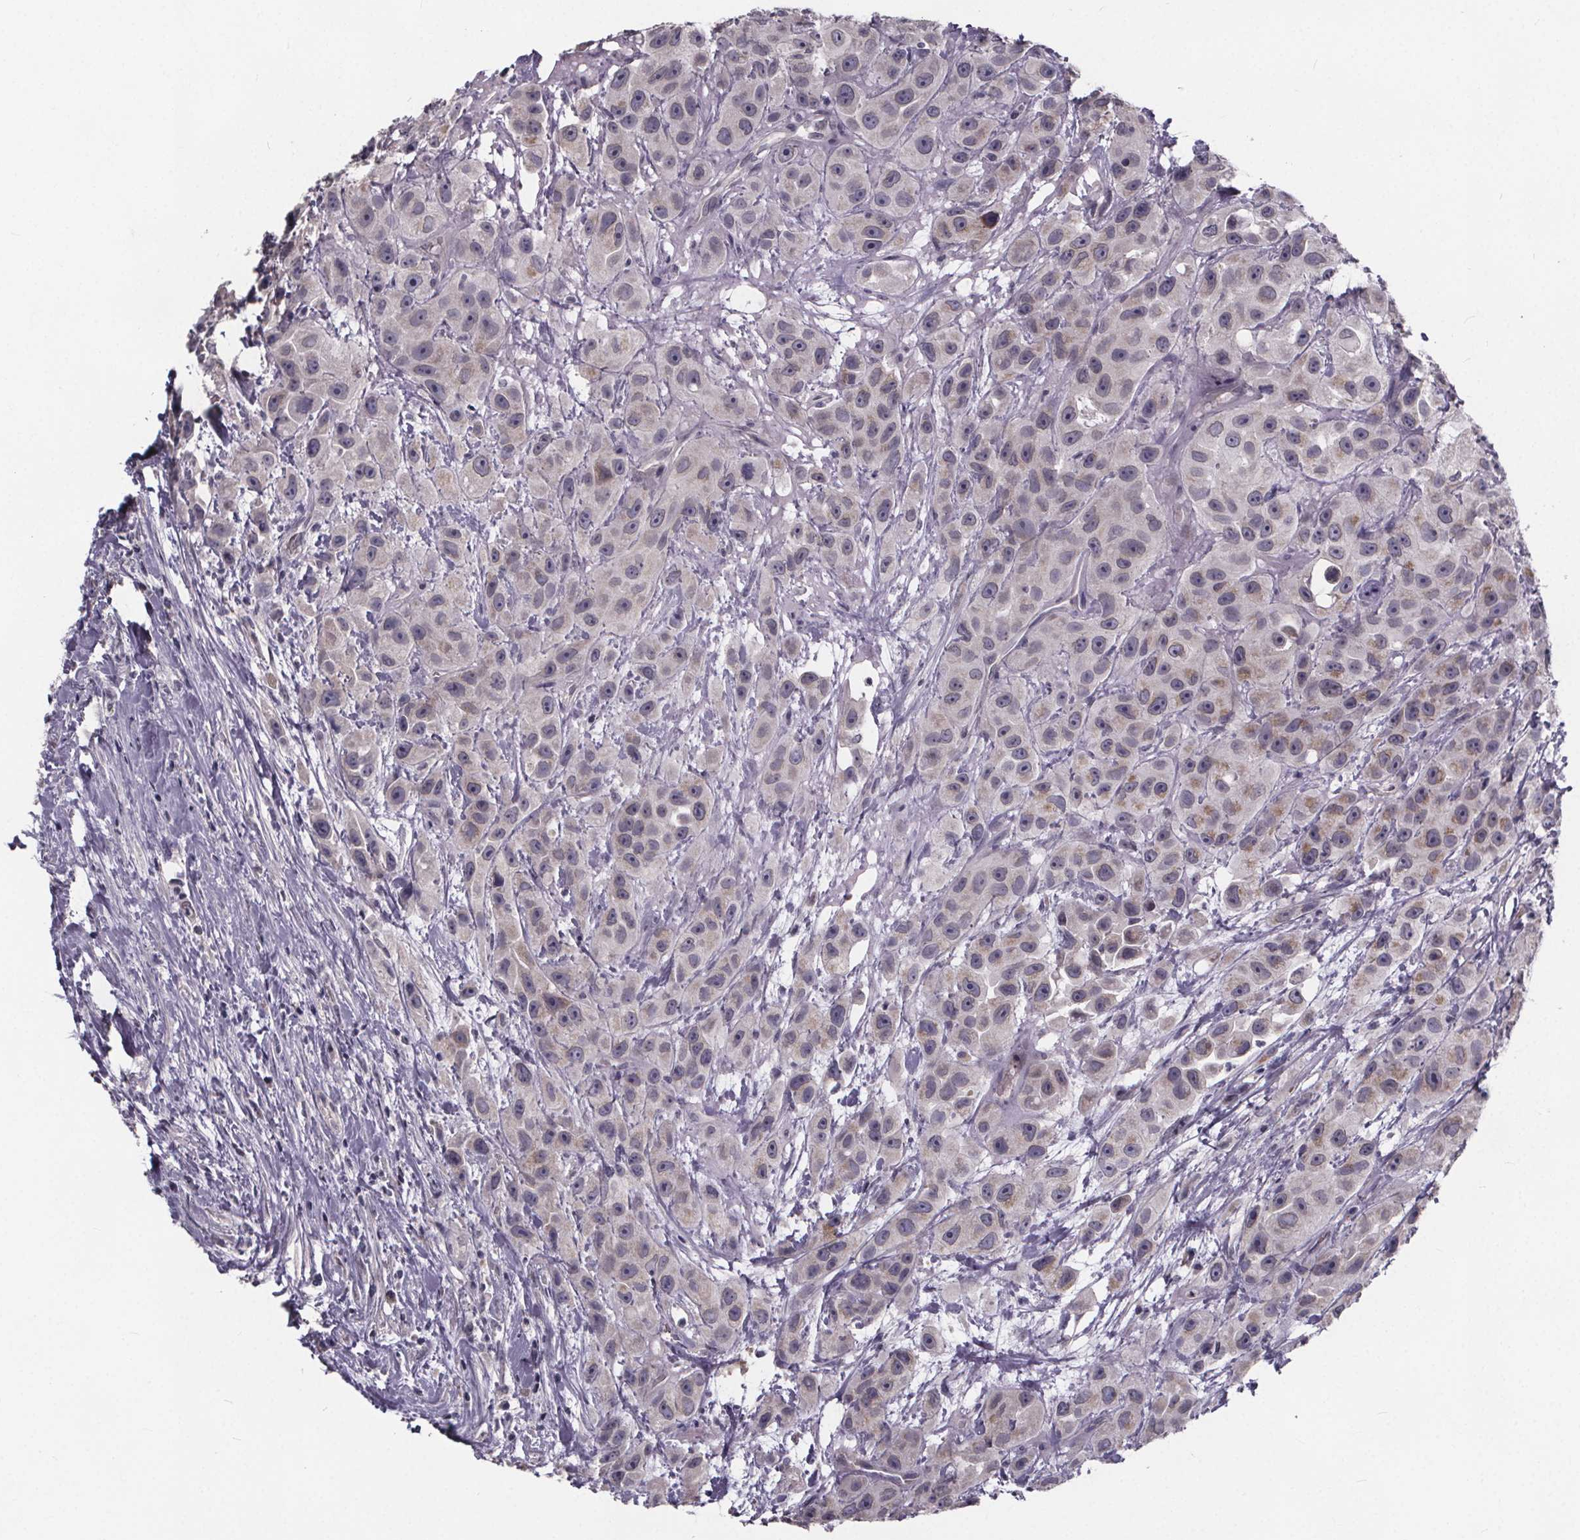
{"staining": {"intensity": "weak", "quantity": "<25%", "location": "cytoplasmic/membranous"}, "tissue": "urothelial cancer", "cell_type": "Tumor cells", "image_type": "cancer", "snomed": [{"axis": "morphology", "description": "Urothelial carcinoma, High grade"}, {"axis": "topography", "description": "Urinary bladder"}], "caption": "Immunohistochemistry of human urothelial cancer displays no positivity in tumor cells.", "gene": "FAM181B", "patient": {"sex": "male", "age": 79}}